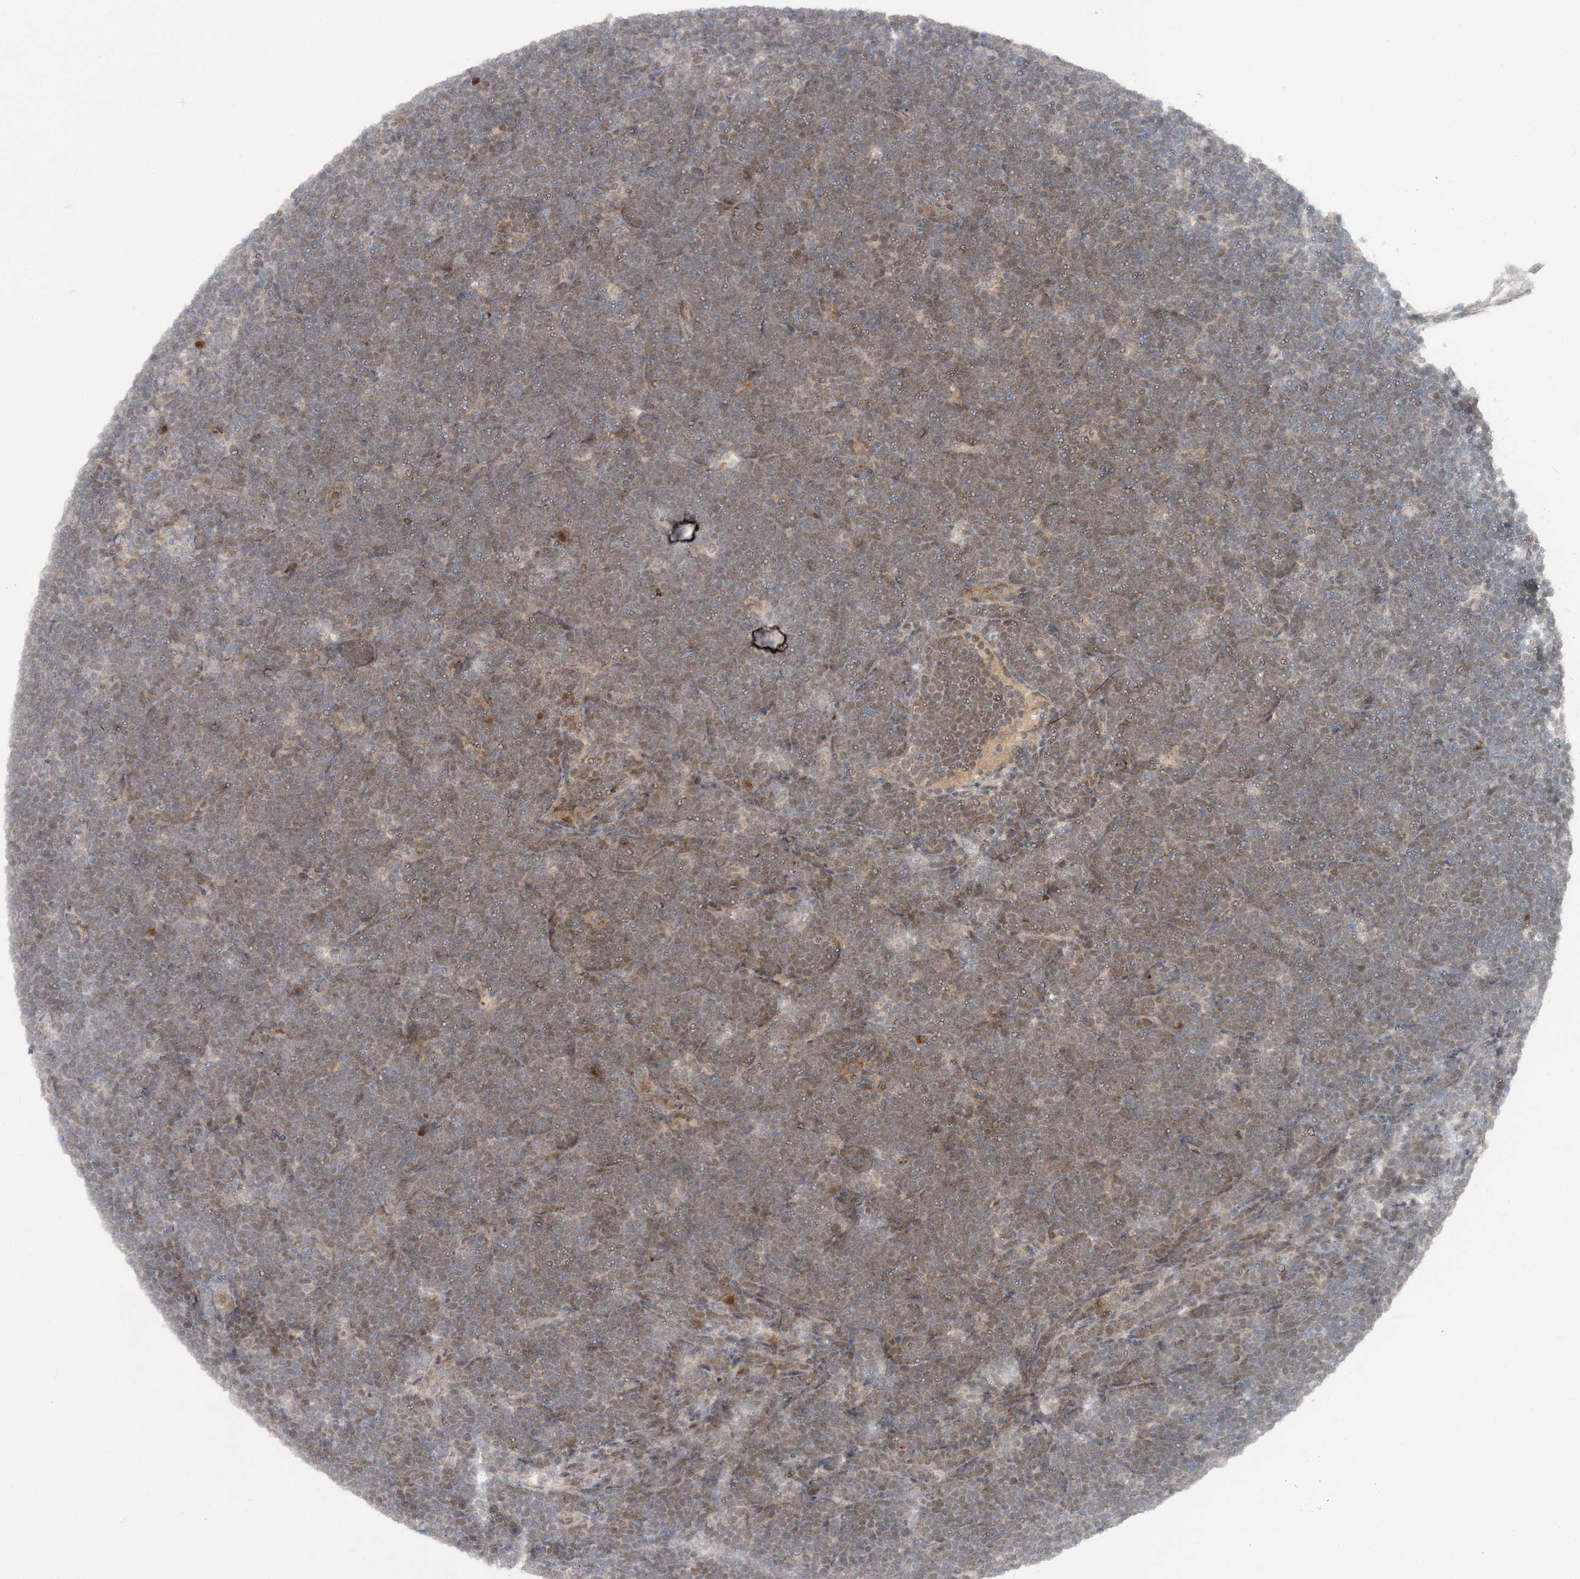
{"staining": {"intensity": "moderate", "quantity": "25%-75%", "location": "nuclear"}, "tissue": "lymphoma", "cell_type": "Tumor cells", "image_type": "cancer", "snomed": [{"axis": "morphology", "description": "Malignant lymphoma, non-Hodgkin's type, High grade"}, {"axis": "topography", "description": "Lymph node"}], "caption": "A brown stain labels moderate nuclear staining of a protein in human high-grade malignant lymphoma, non-Hodgkin's type tumor cells. The staining was performed using DAB to visualize the protein expression in brown, while the nuclei were stained in blue with hematoxylin (Magnification: 20x).", "gene": "UBR3", "patient": {"sex": "male", "age": 13}}